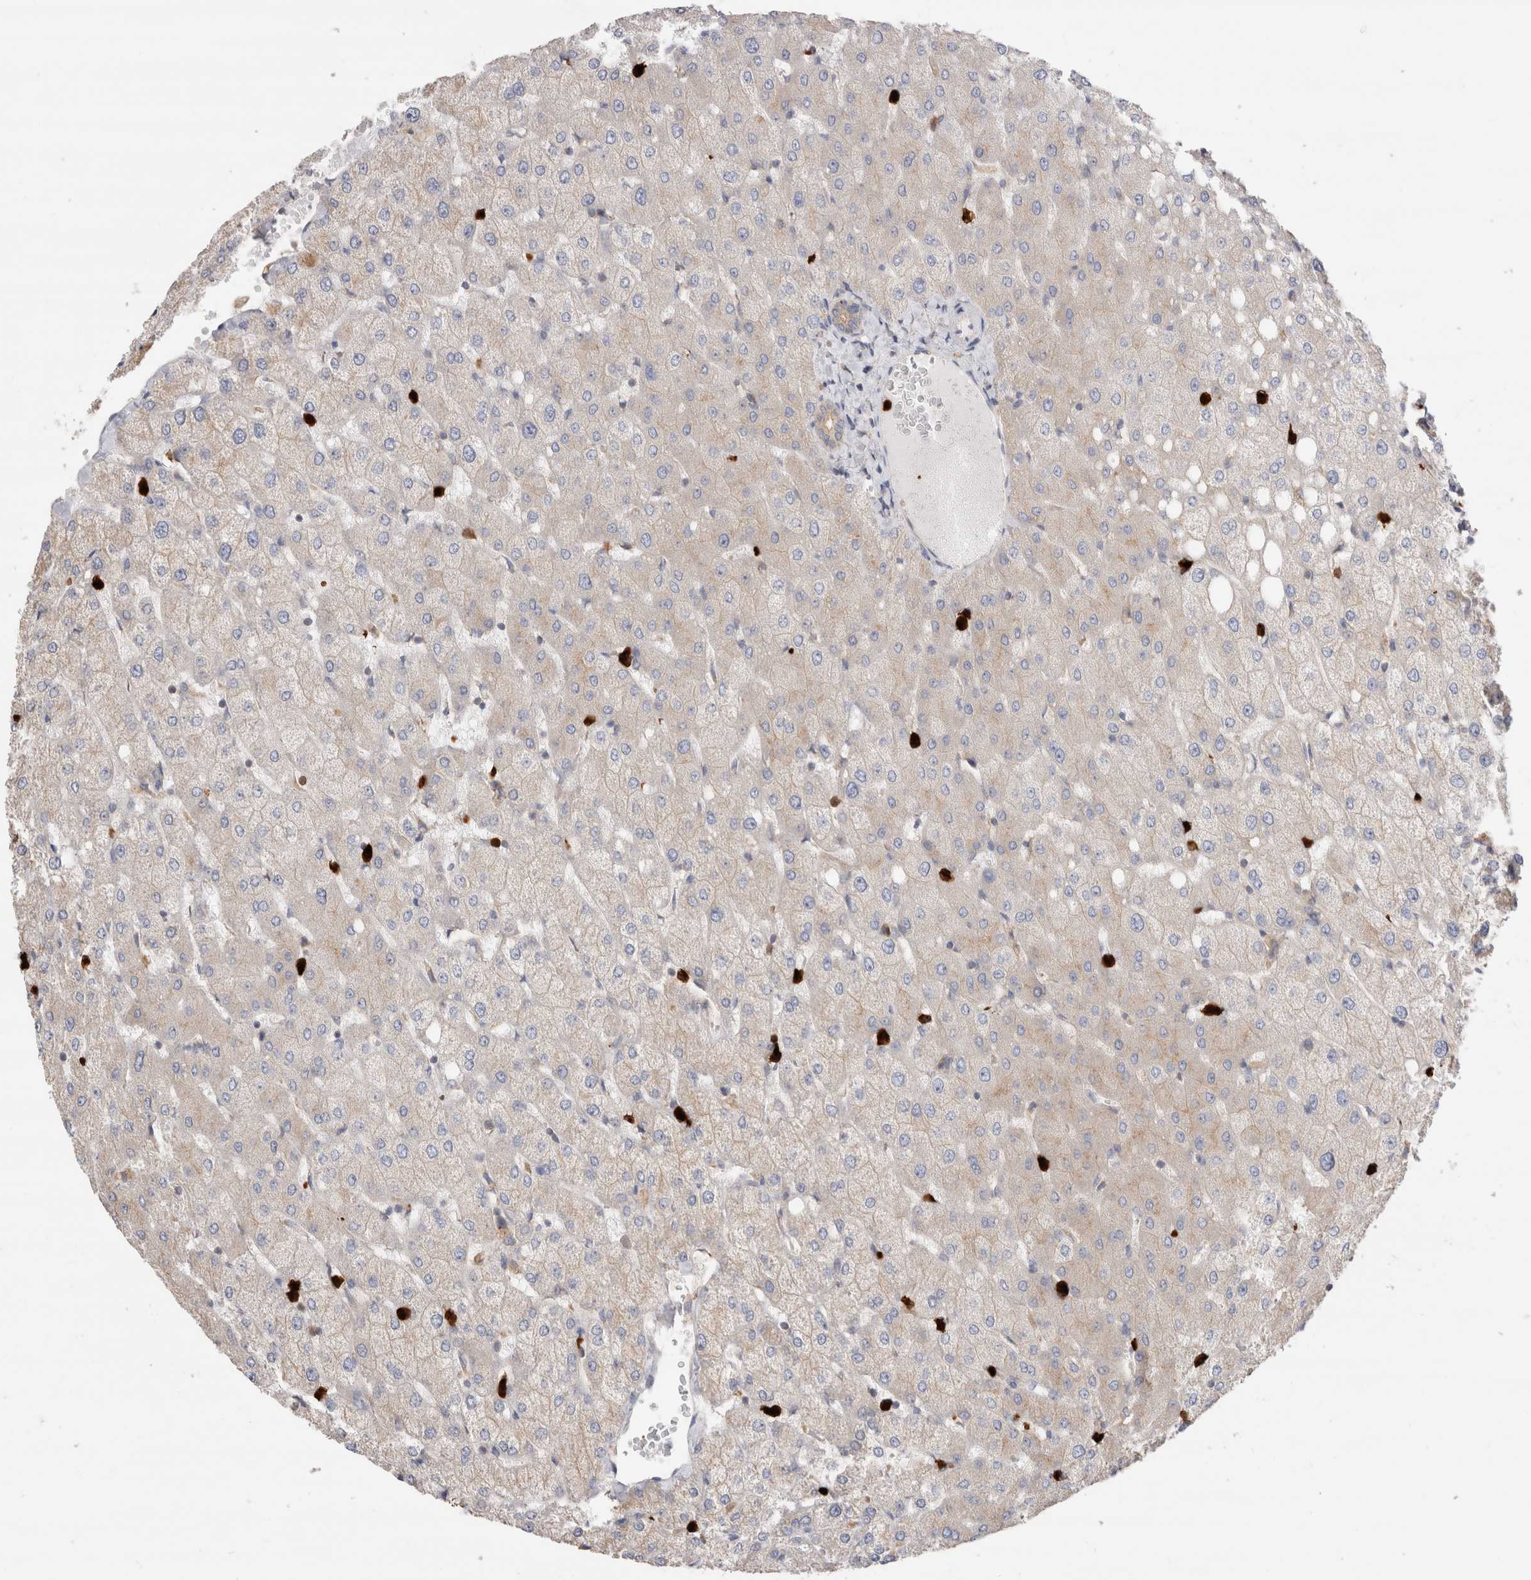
{"staining": {"intensity": "negative", "quantity": "none", "location": "none"}, "tissue": "liver", "cell_type": "Cholangiocytes", "image_type": "normal", "snomed": [{"axis": "morphology", "description": "Normal tissue, NOS"}, {"axis": "topography", "description": "Liver"}], "caption": "Immunohistochemical staining of unremarkable human liver displays no significant positivity in cholangiocytes.", "gene": "NXT2", "patient": {"sex": "female", "age": 54}}